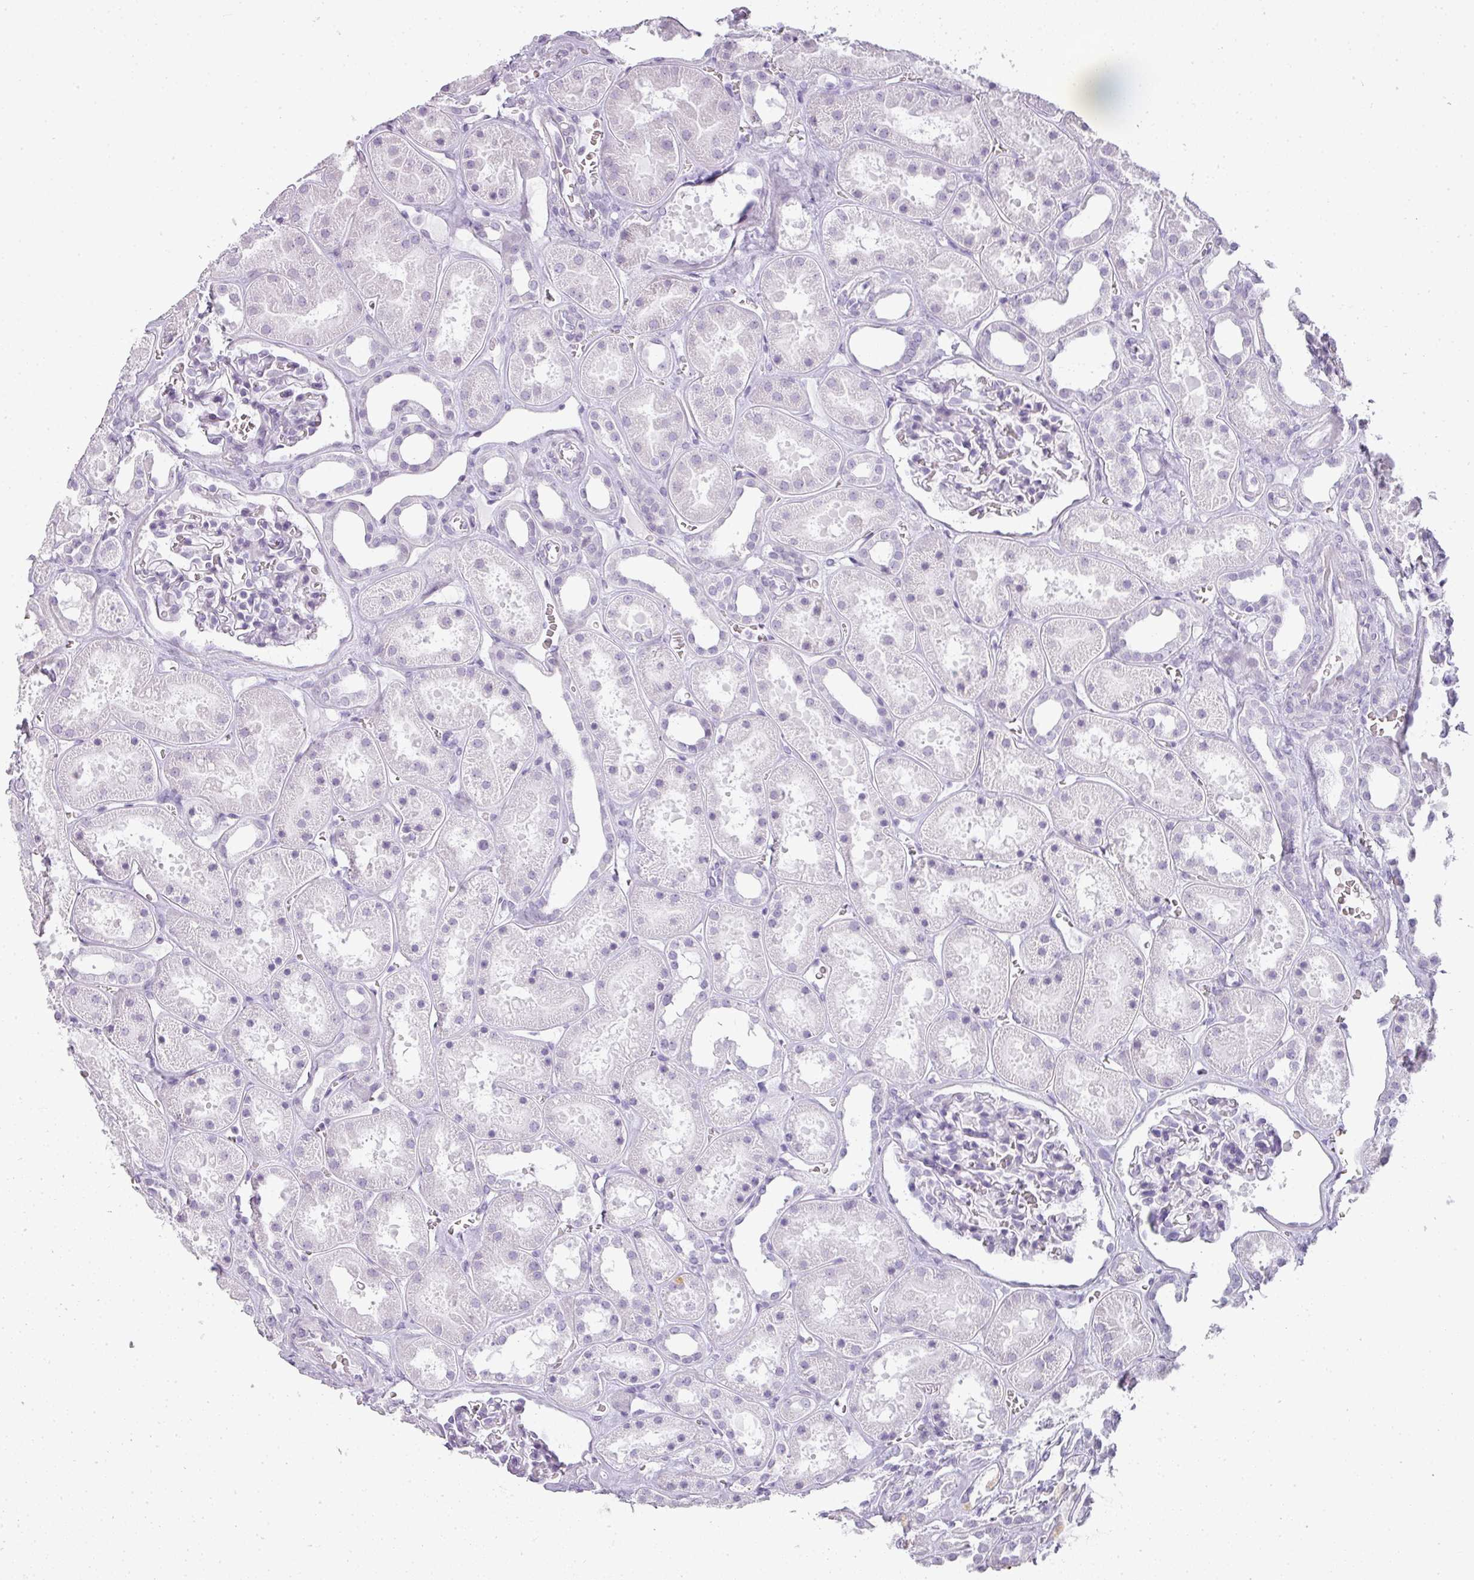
{"staining": {"intensity": "negative", "quantity": "none", "location": "none"}, "tissue": "kidney", "cell_type": "Cells in glomeruli", "image_type": "normal", "snomed": [{"axis": "morphology", "description": "Normal tissue, NOS"}, {"axis": "topography", "description": "Kidney"}], "caption": "Immunohistochemistry (IHC) histopathology image of benign human kidney stained for a protein (brown), which displays no expression in cells in glomeruli.", "gene": "RBMY1A1", "patient": {"sex": "female", "age": 41}}